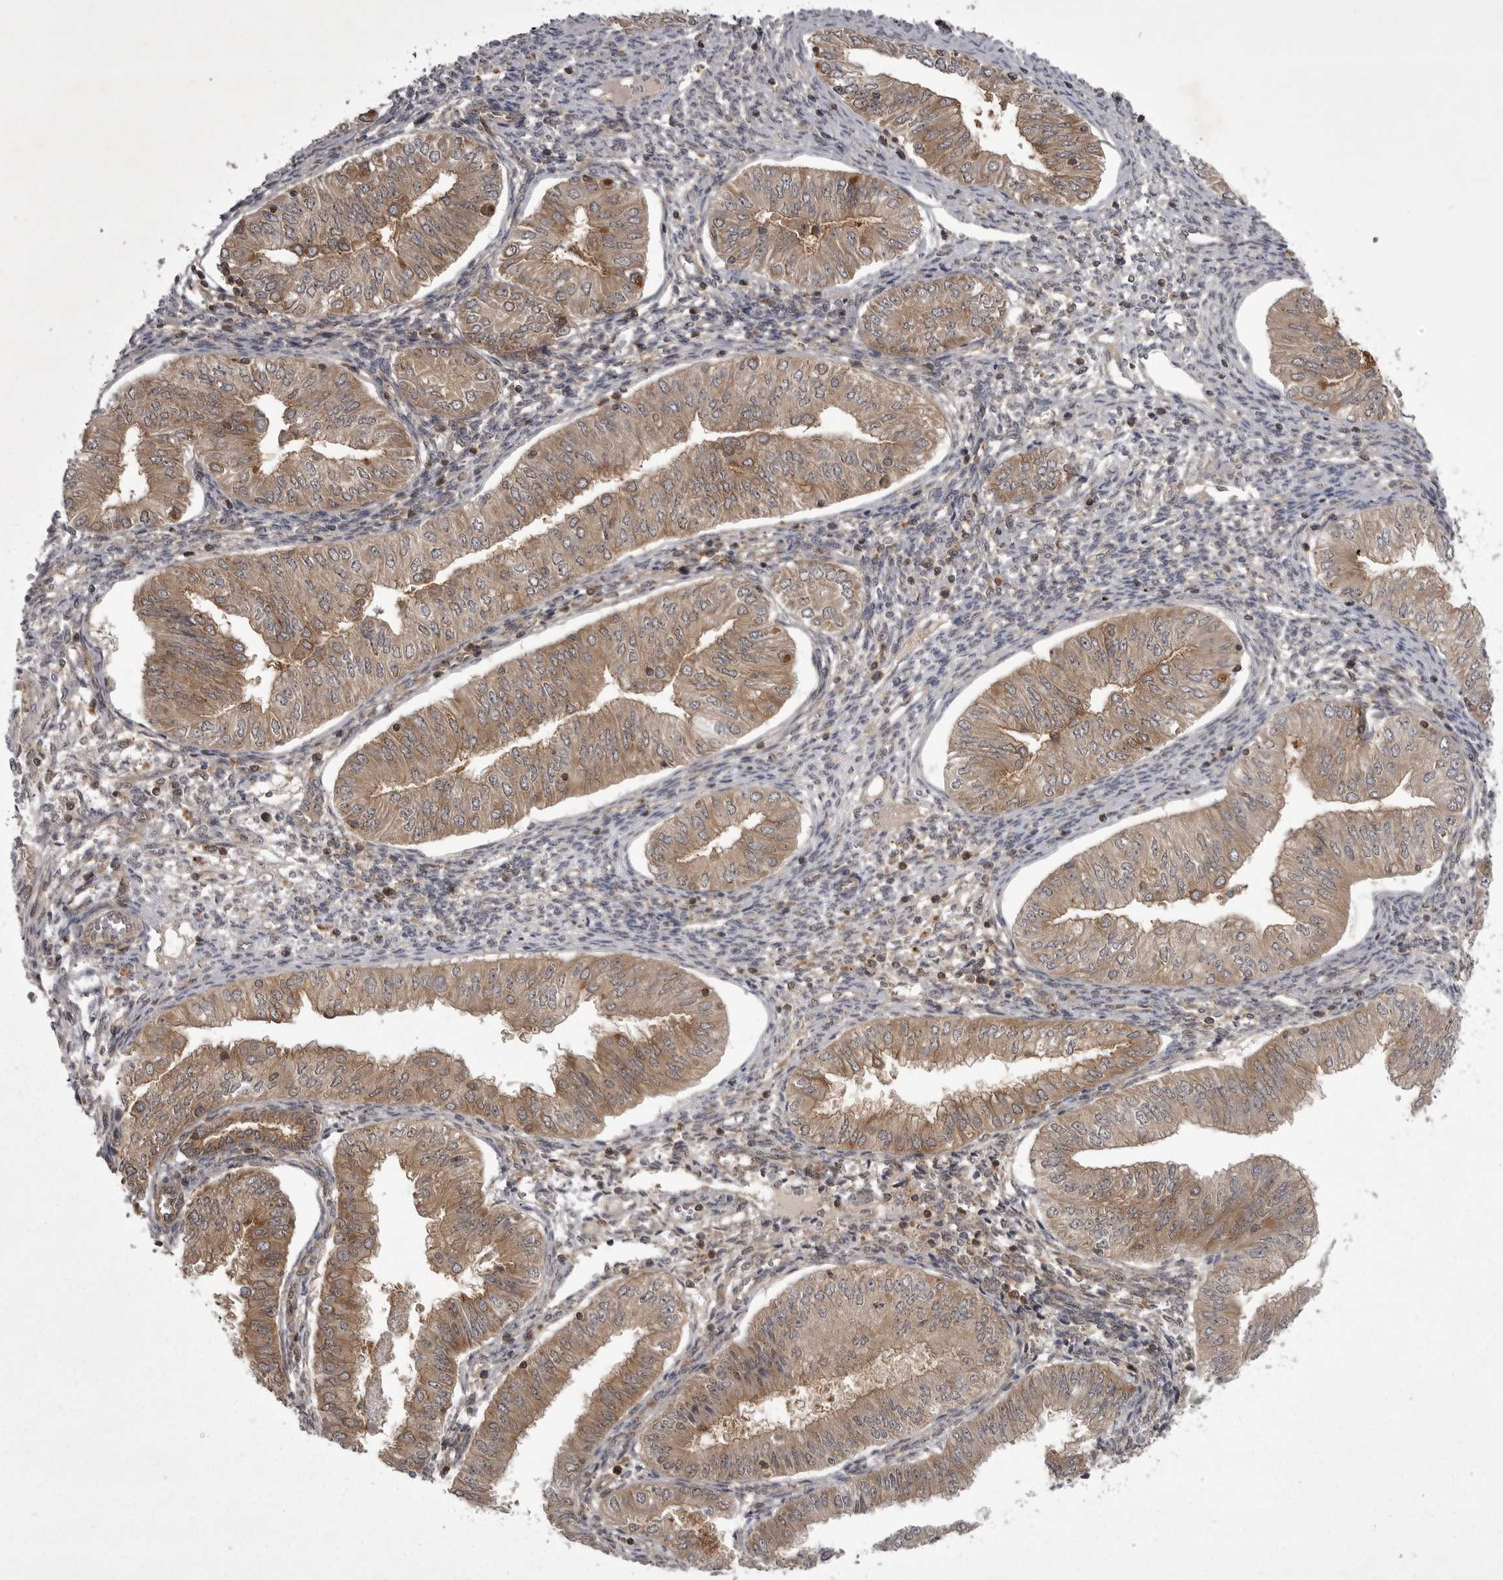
{"staining": {"intensity": "moderate", "quantity": ">75%", "location": "cytoplasmic/membranous"}, "tissue": "endometrial cancer", "cell_type": "Tumor cells", "image_type": "cancer", "snomed": [{"axis": "morphology", "description": "Normal tissue, NOS"}, {"axis": "morphology", "description": "Adenocarcinoma, NOS"}, {"axis": "topography", "description": "Endometrium"}], "caption": "This histopathology image displays immunohistochemistry staining of endometrial cancer, with medium moderate cytoplasmic/membranous positivity in approximately >75% of tumor cells.", "gene": "STK24", "patient": {"sex": "female", "age": 53}}